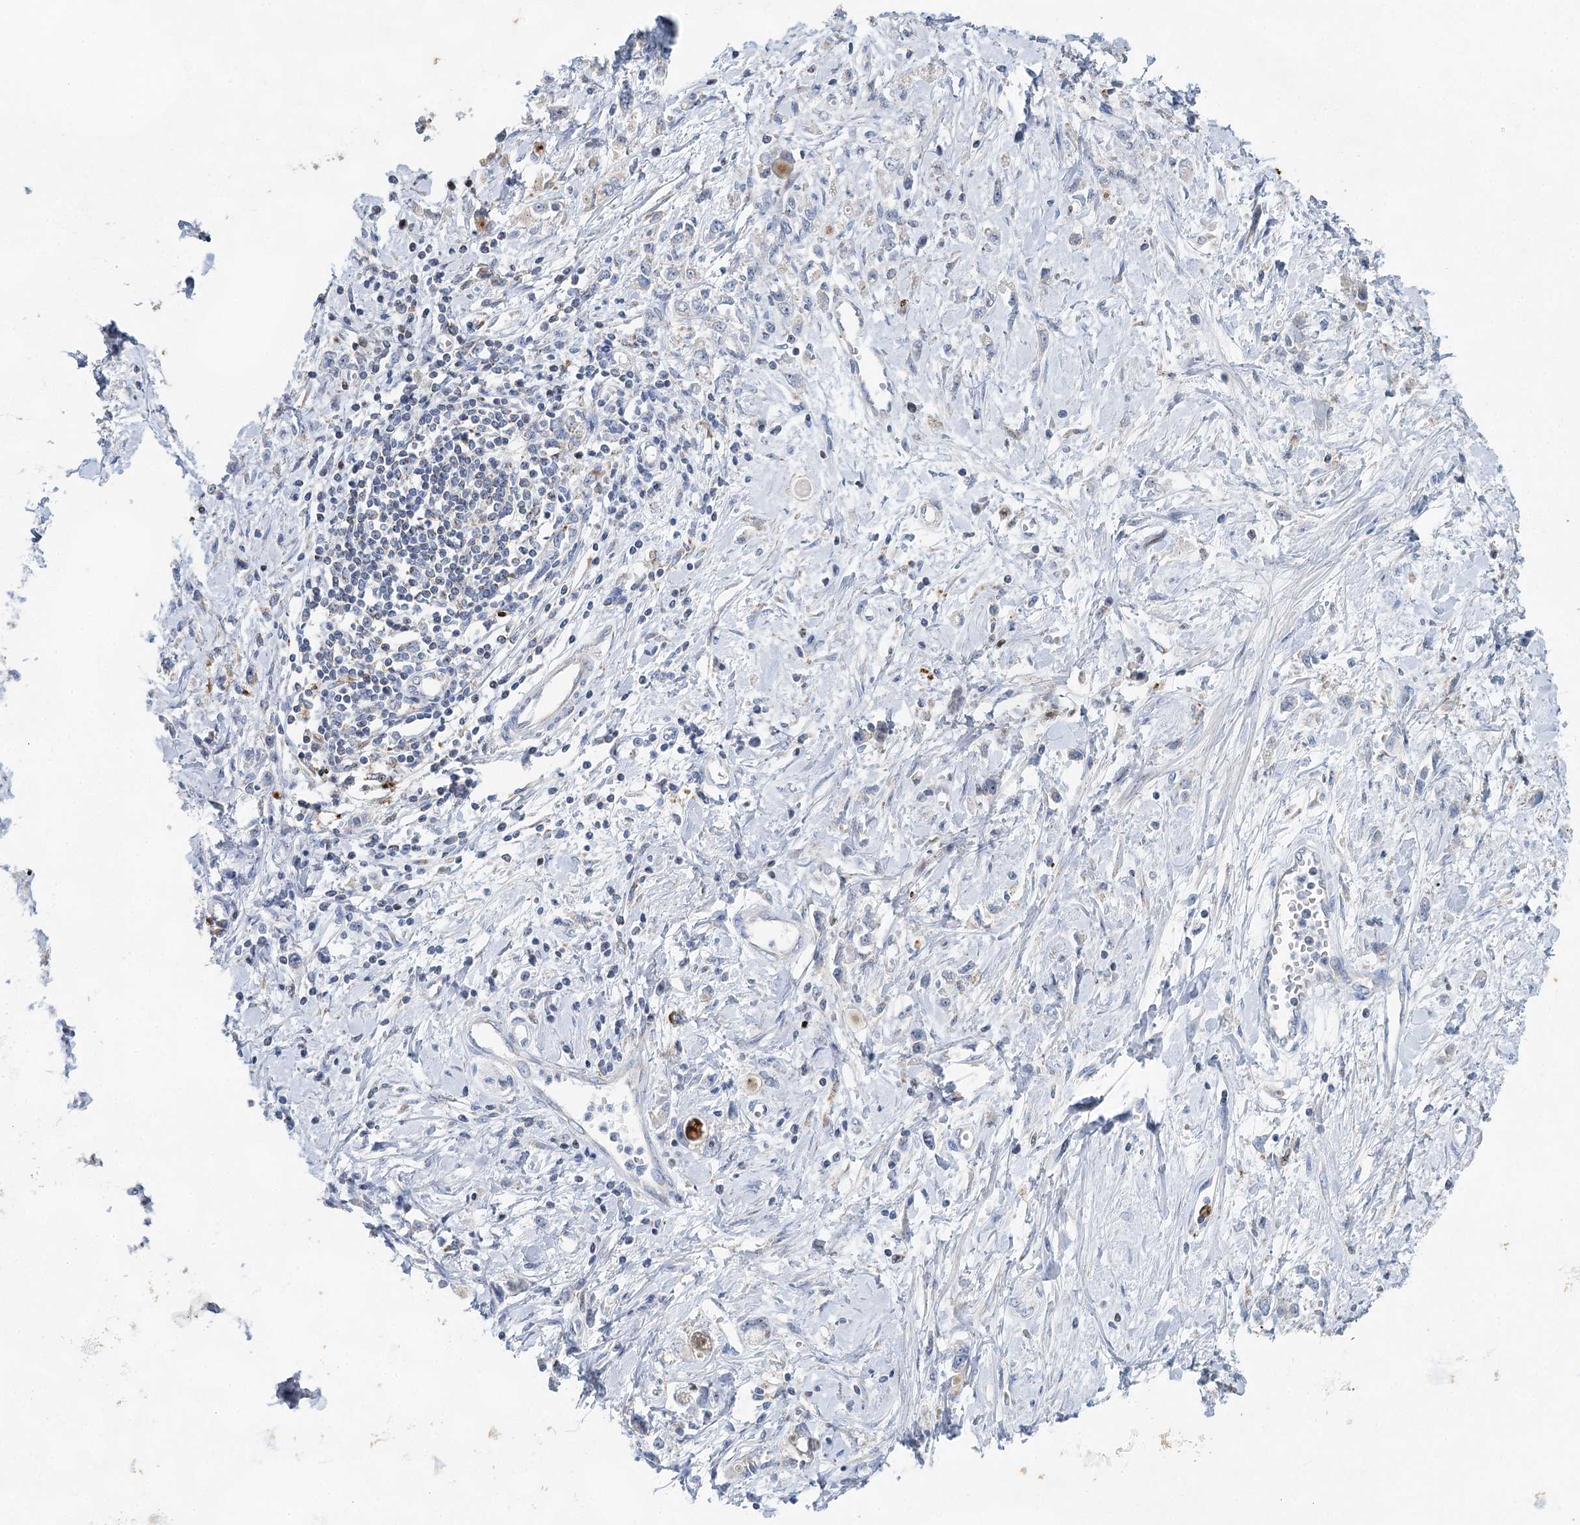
{"staining": {"intensity": "negative", "quantity": "none", "location": "none"}, "tissue": "stomach cancer", "cell_type": "Tumor cells", "image_type": "cancer", "snomed": [{"axis": "morphology", "description": "Adenocarcinoma, NOS"}, {"axis": "topography", "description": "Stomach"}], "caption": "The immunohistochemistry histopathology image has no significant staining in tumor cells of stomach cancer tissue. (DAB (3,3'-diaminobenzidine) IHC with hematoxylin counter stain).", "gene": "XPO6", "patient": {"sex": "female", "age": 76}}